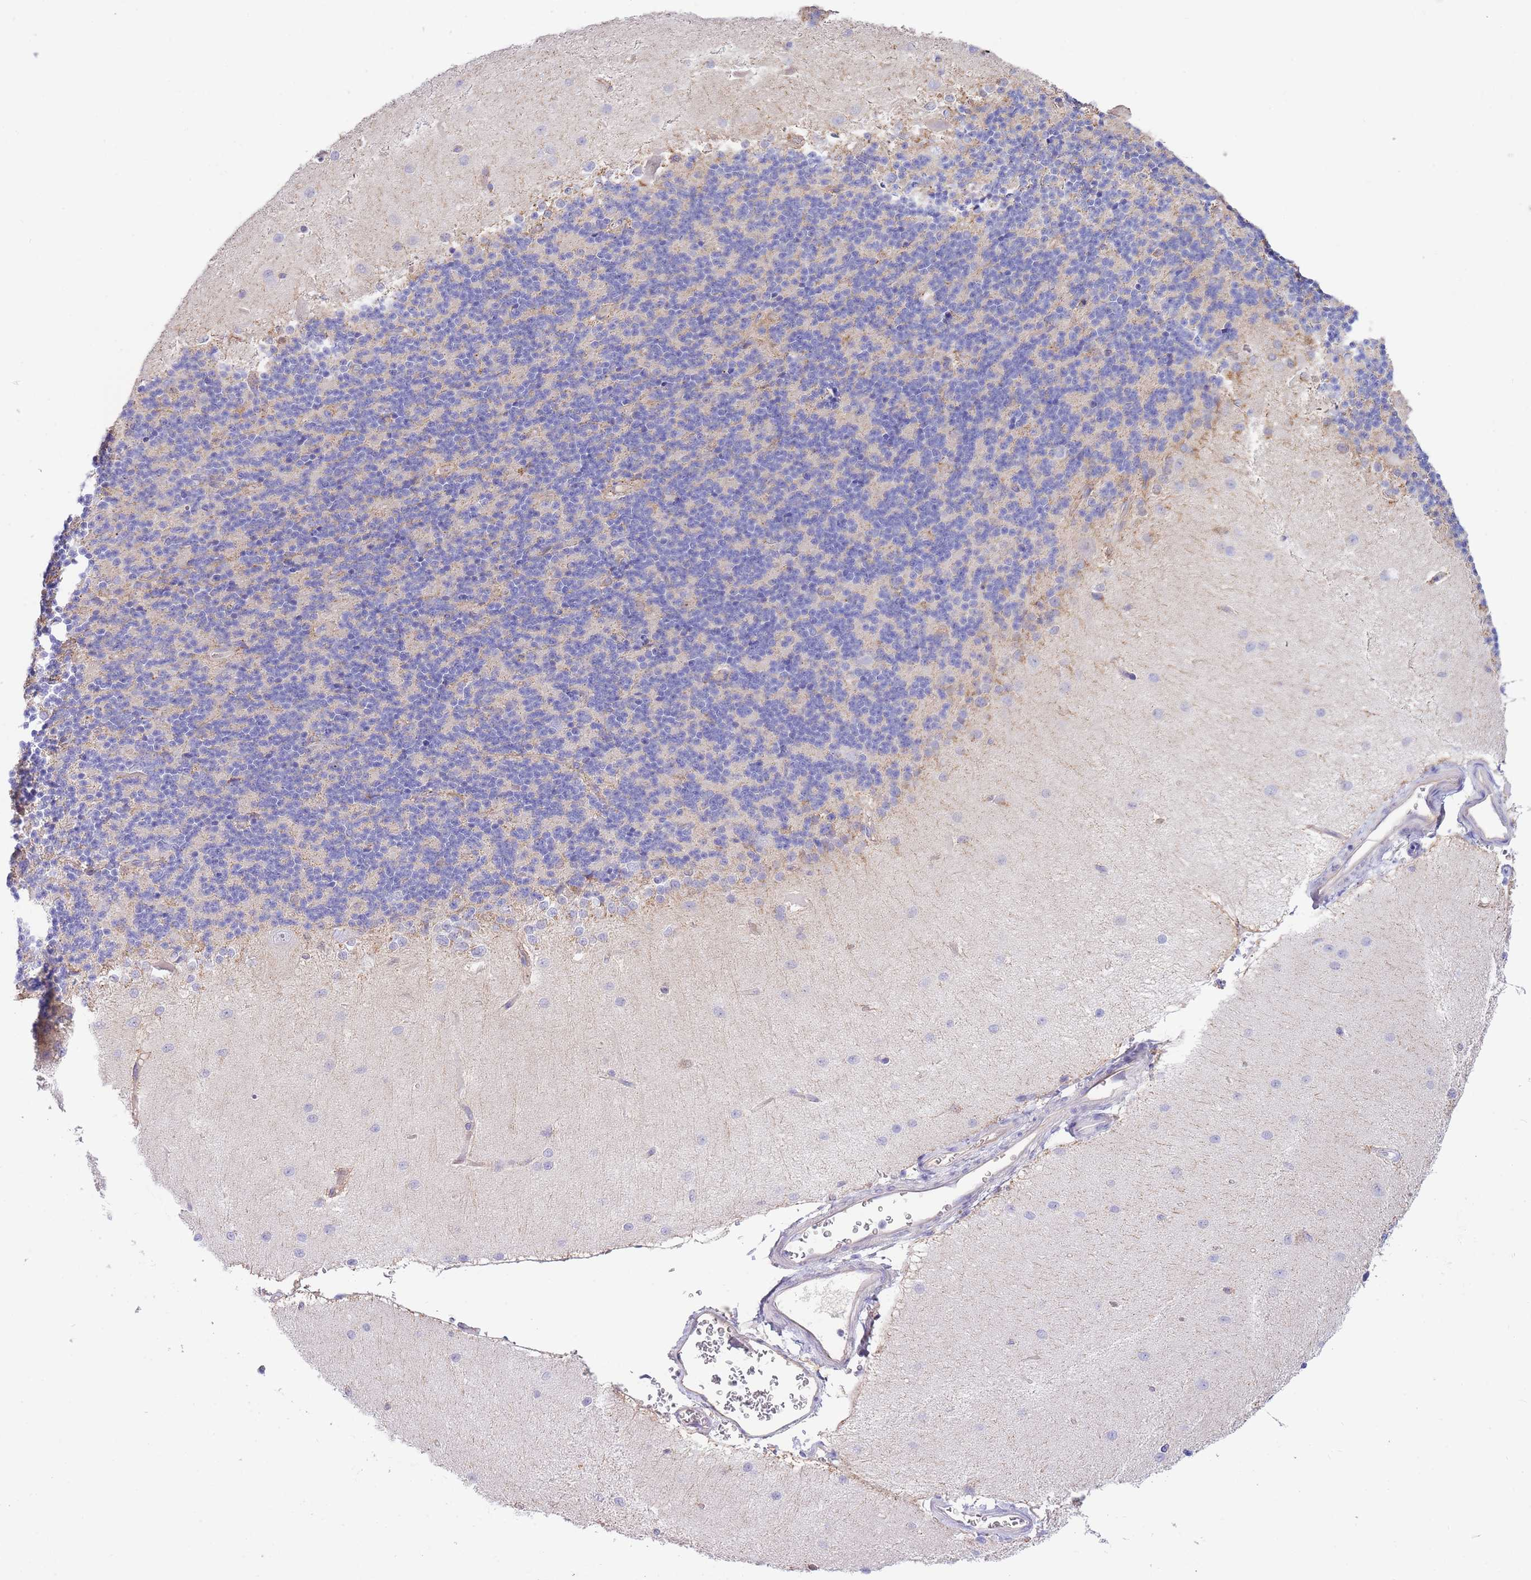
{"staining": {"intensity": "negative", "quantity": "none", "location": "none"}, "tissue": "cerebellum", "cell_type": "Cells in granular layer", "image_type": "normal", "snomed": [{"axis": "morphology", "description": "Normal tissue, NOS"}, {"axis": "topography", "description": "Cerebellum"}], "caption": "Immunohistochemical staining of unremarkable cerebellum demonstrates no significant expression in cells in granular layer.", "gene": "PGM1", "patient": {"sex": "female", "age": 29}}